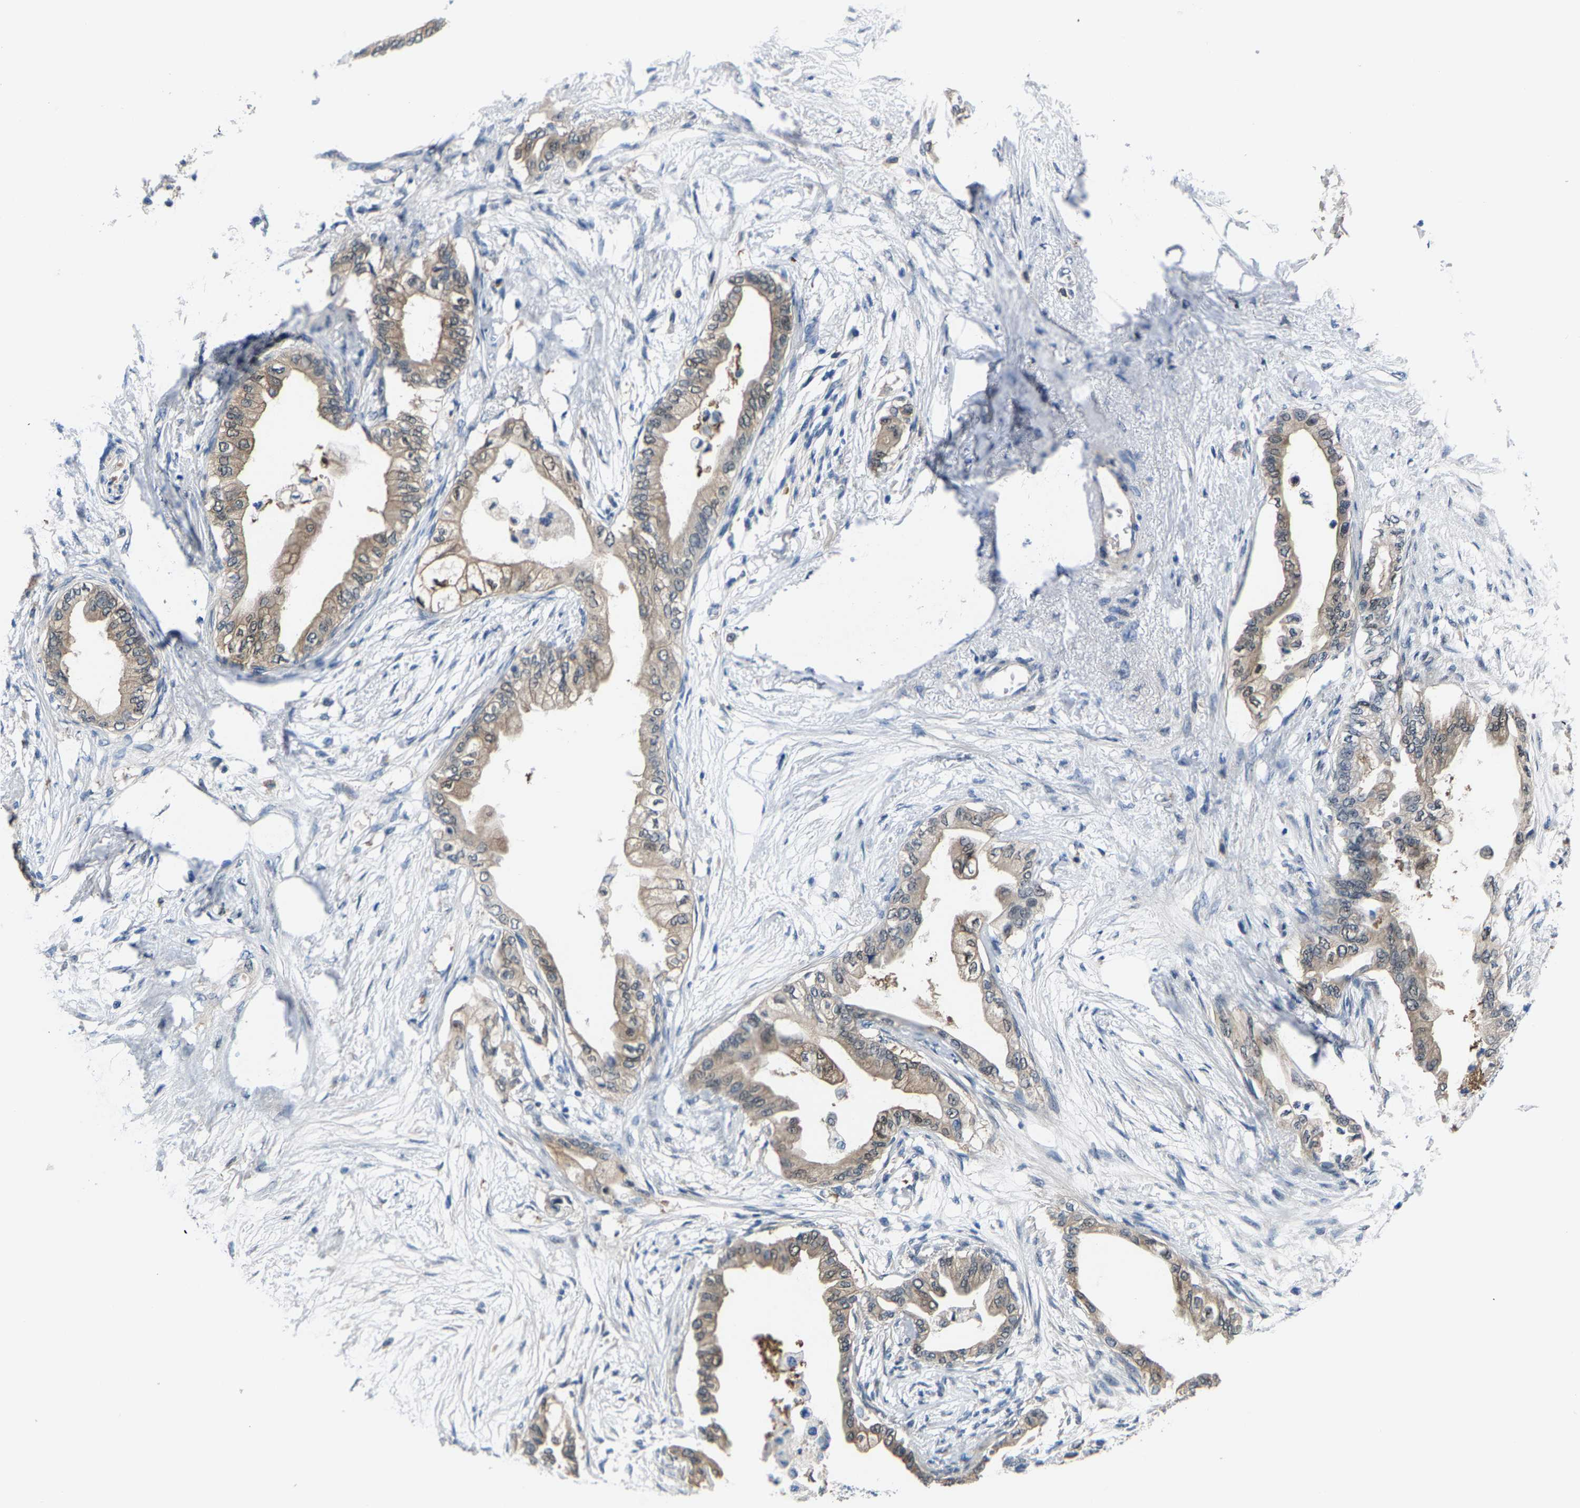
{"staining": {"intensity": "weak", "quantity": ">75%", "location": "cytoplasmic/membranous"}, "tissue": "pancreatic cancer", "cell_type": "Tumor cells", "image_type": "cancer", "snomed": [{"axis": "morphology", "description": "Normal tissue, NOS"}, {"axis": "morphology", "description": "Adenocarcinoma, NOS"}, {"axis": "topography", "description": "Pancreas"}, {"axis": "topography", "description": "Duodenum"}], "caption": "Immunohistochemistry of pancreatic adenocarcinoma shows low levels of weak cytoplasmic/membranous expression in about >75% of tumor cells.", "gene": "SSH3", "patient": {"sex": "female", "age": 60}}